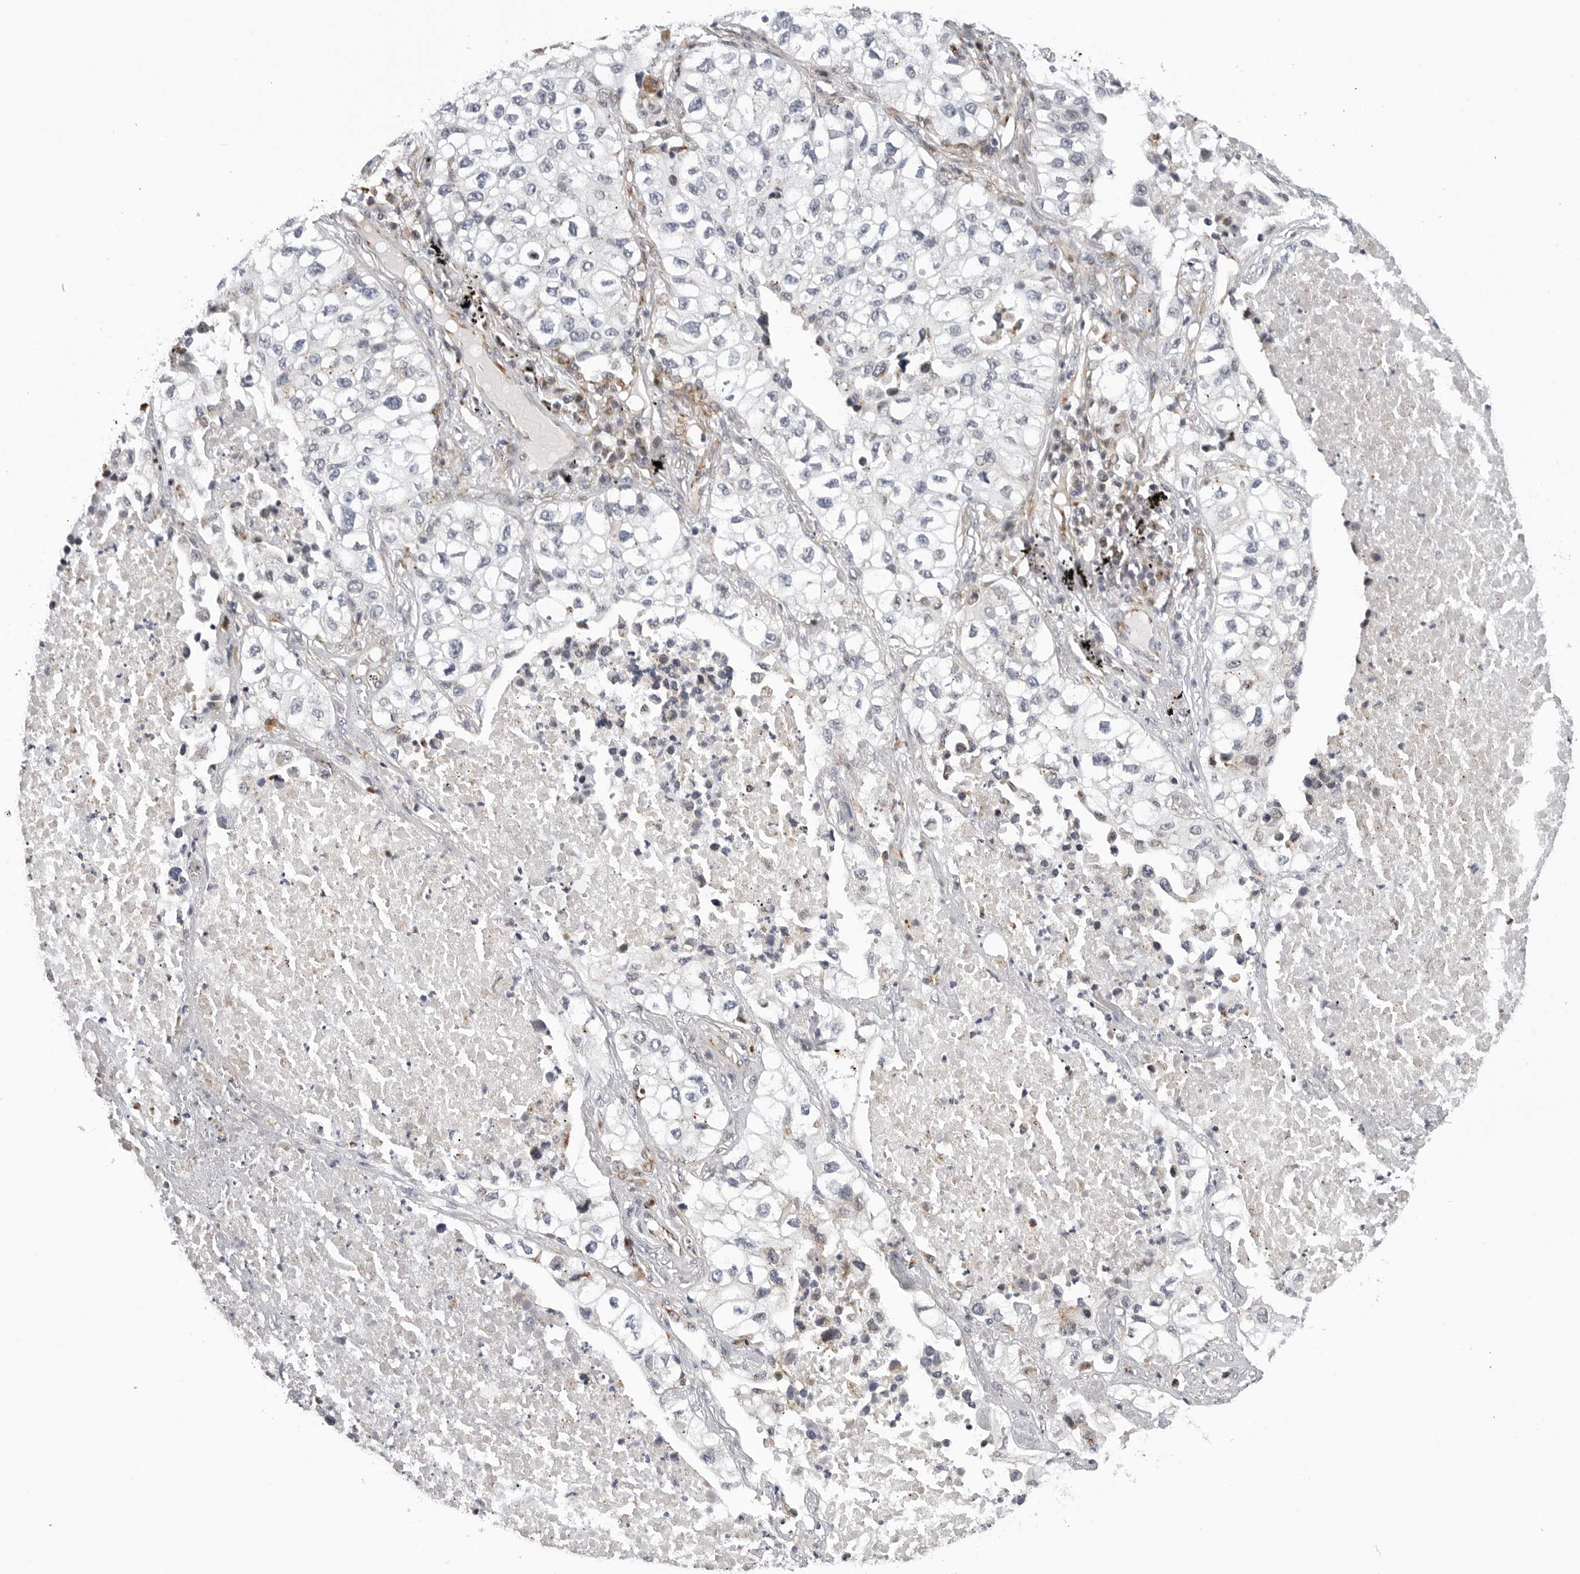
{"staining": {"intensity": "negative", "quantity": "none", "location": "none"}, "tissue": "lung cancer", "cell_type": "Tumor cells", "image_type": "cancer", "snomed": [{"axis": "morphology", "description": "Adenocarcinoma, NOS"}, {"axis": "topography", "description": "Lung"}], "caption": "Micrograph shows no protein staining in tumor cells of lung cancer (adenocarcinoma) tissue.", "gene": "CDK20", "patient": {"sex": "male", "age": 63}}